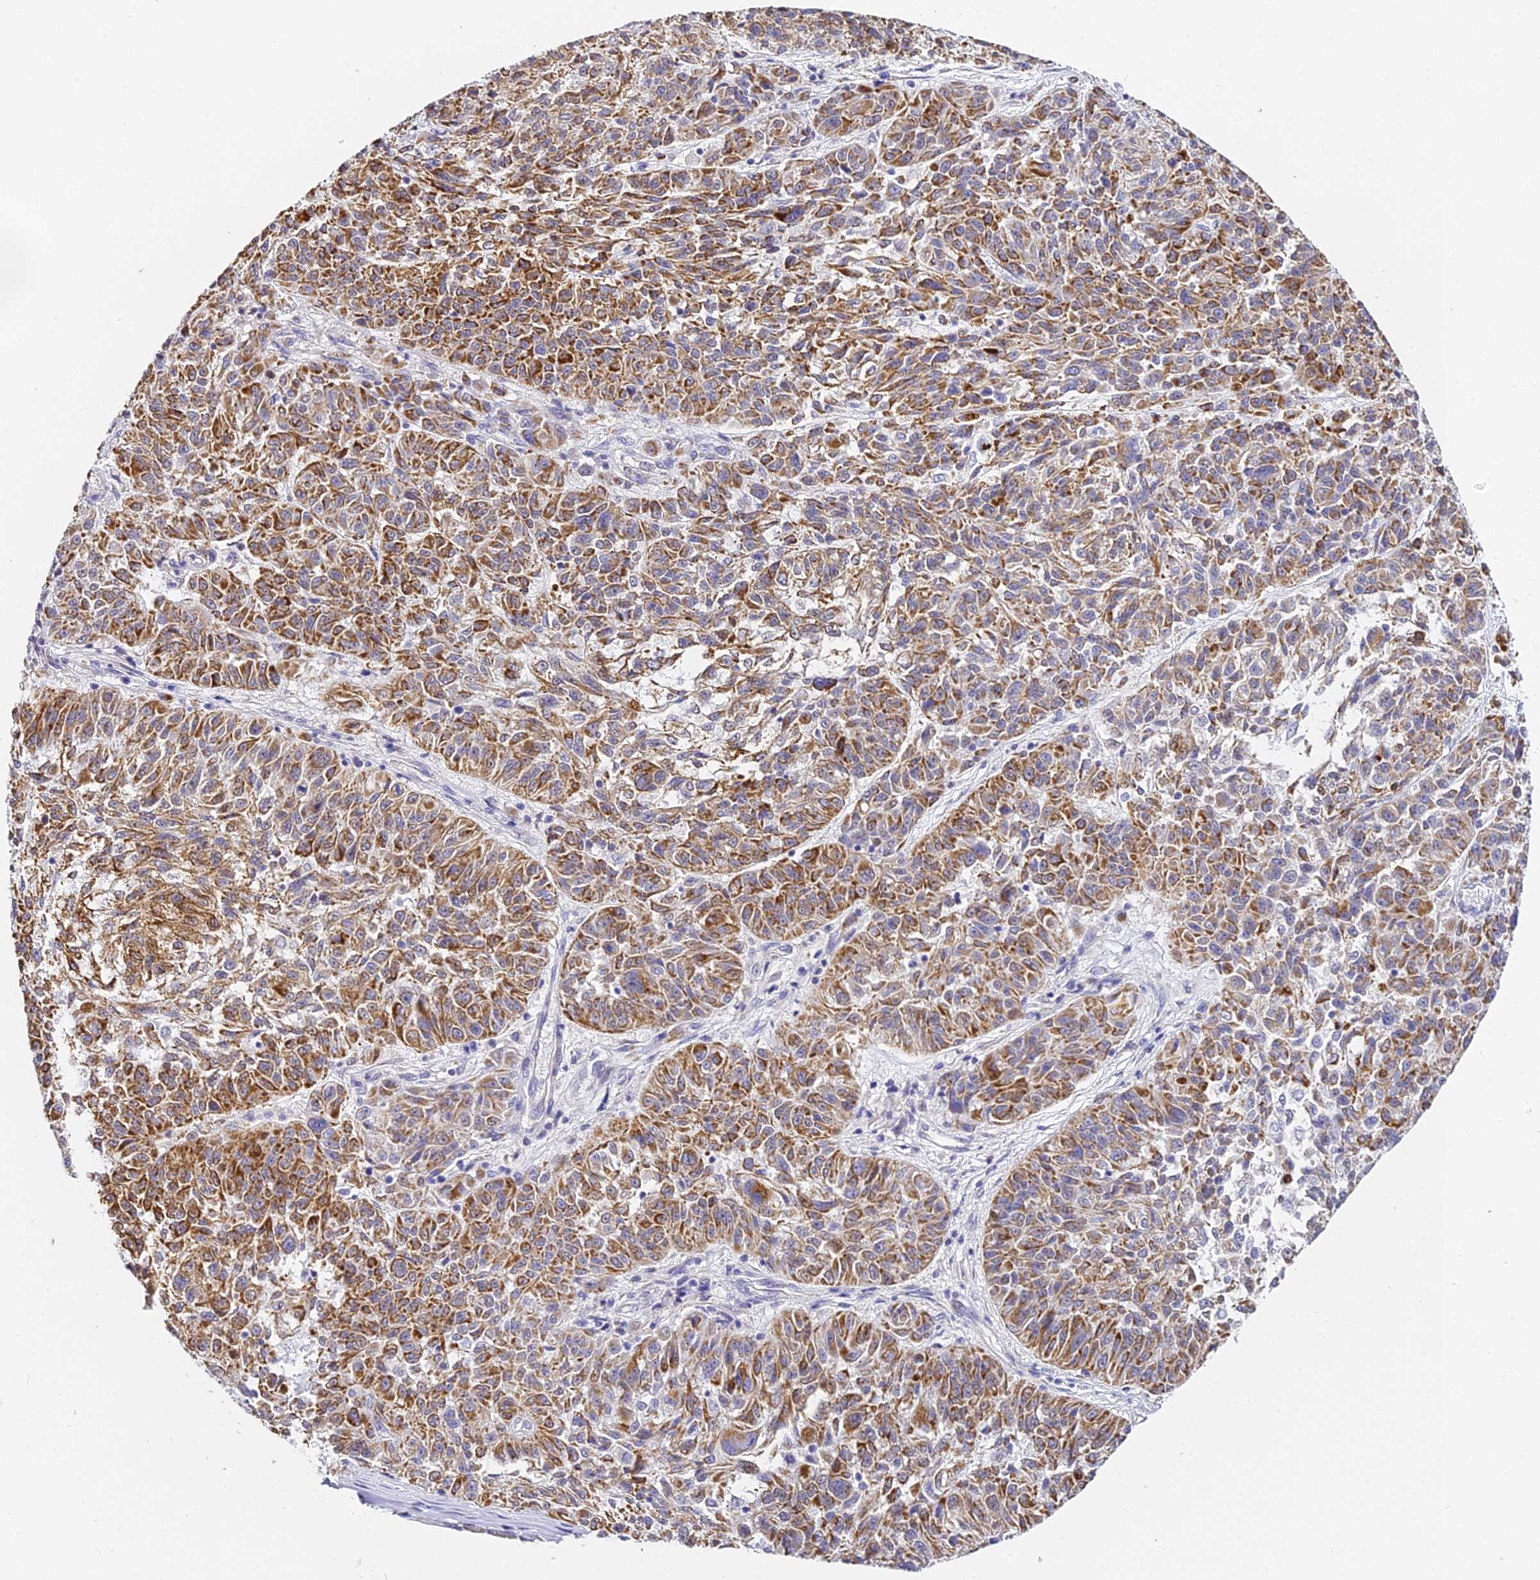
{"staining": {"intensity": "moderate", "quantity": "25%-75%", "location": "cytoplasmic/membranous"}, "tissue": "melanoma", "cell_type": "Tumor cells", "image_type": "cancer", "snomed": [{"axis": "morphology", "description": "Malignant melanoma, NOS"}, {"axis": "topography", "description": "Skin"}], "caption": "Protein staining of melanoma tissue shows moderate cytoplasmic/membranous positivity in approximately 25%-75% of tumor cells.", "gene": "SERP1", "patient": {"sex": "male", "age": 53}}